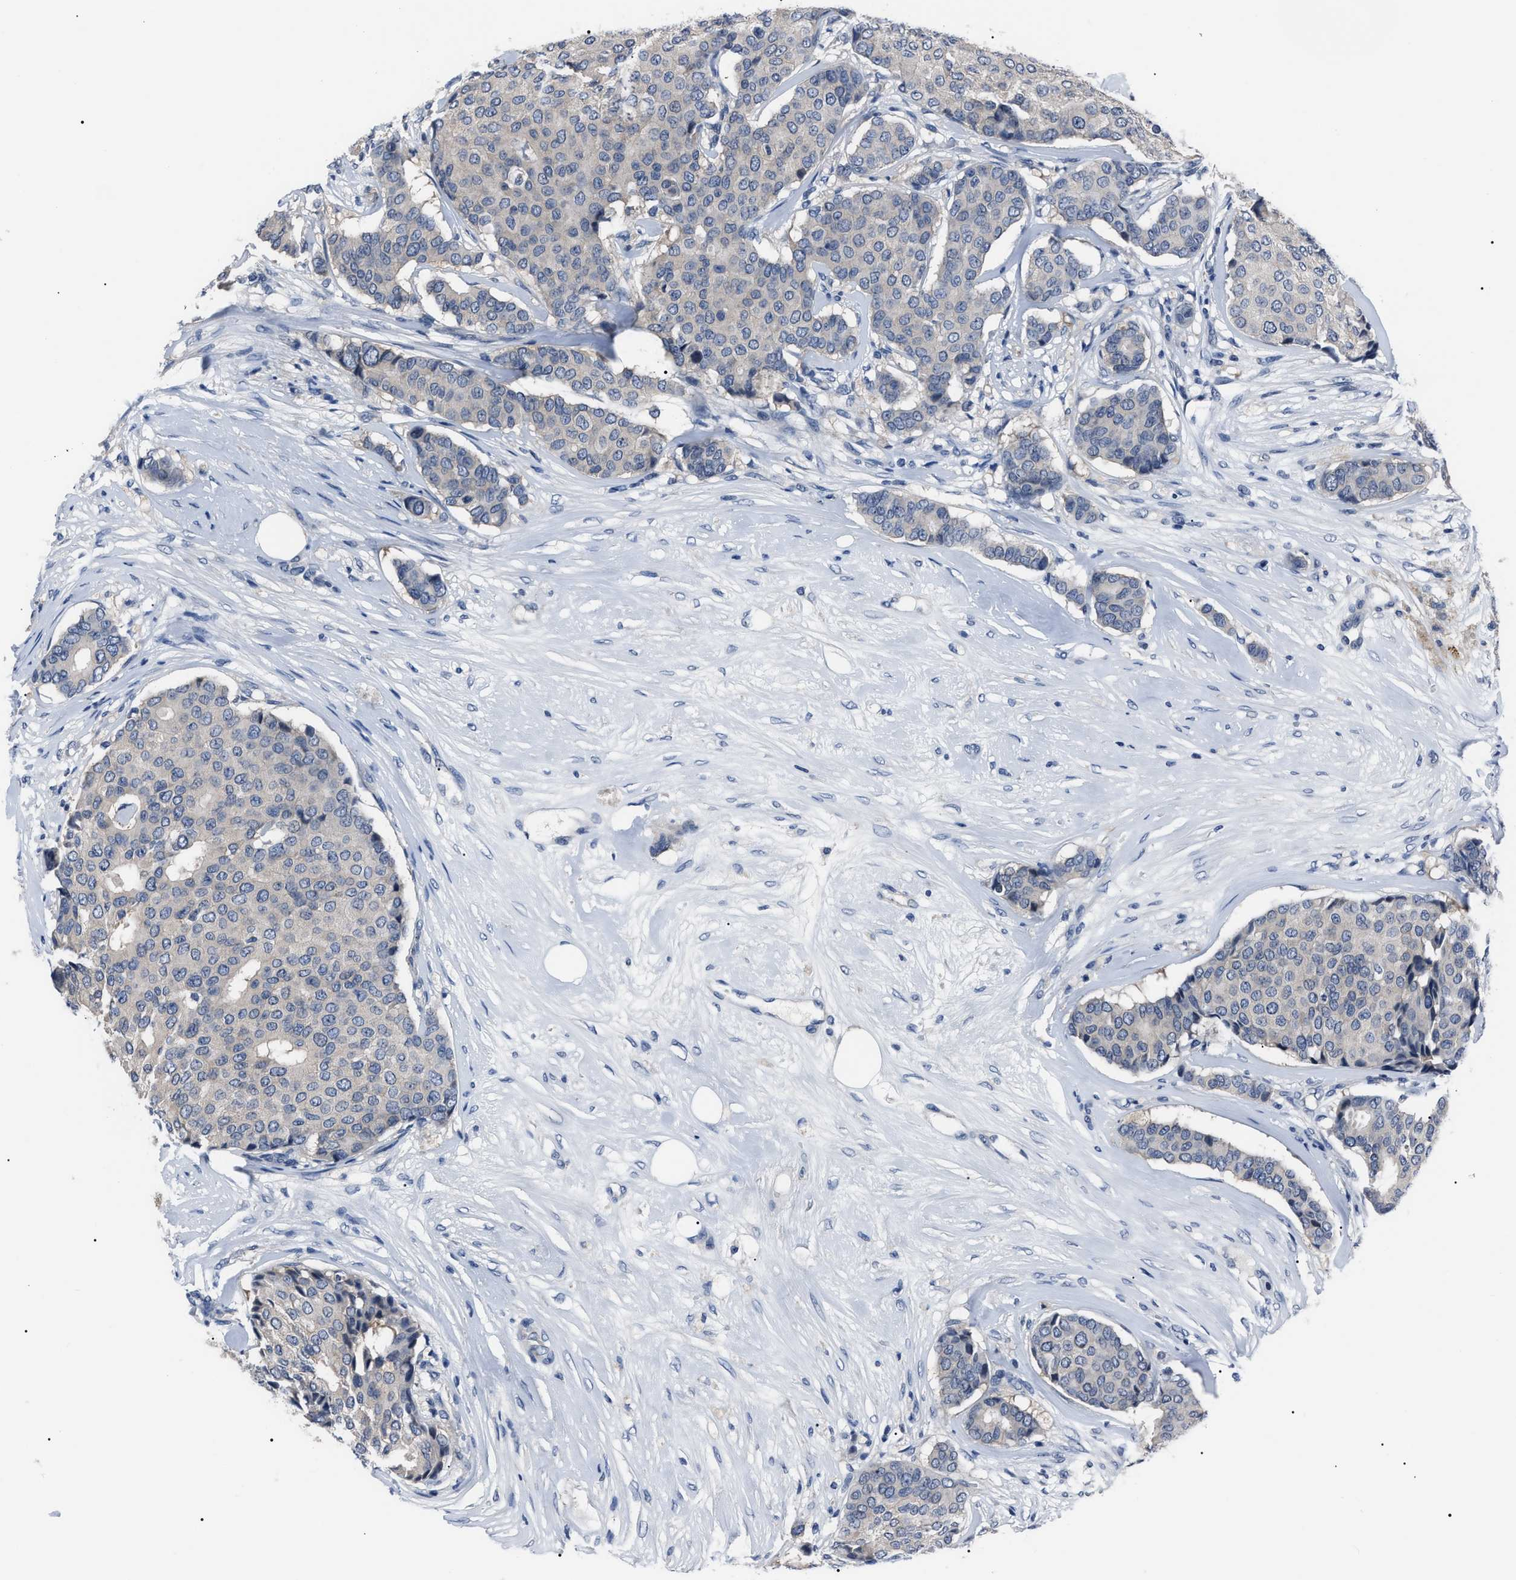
{"staining": {"intensity": "negative", "quantity": "none", "location": "none"}, "tissue": "breast cancer", "cell_type": "Tumor cells", "image_type": "cancer", "snomed": [{"axis": "morphology", "description": "Duct carcinoma"}, {"axis": "topography", "description": "Breast"}], "caption": "Micrograph shows no significant protein staining in tumor cells of breast cancer.", "gene": "LRWD1", "patient": {"sex": "female", "age": 75}}